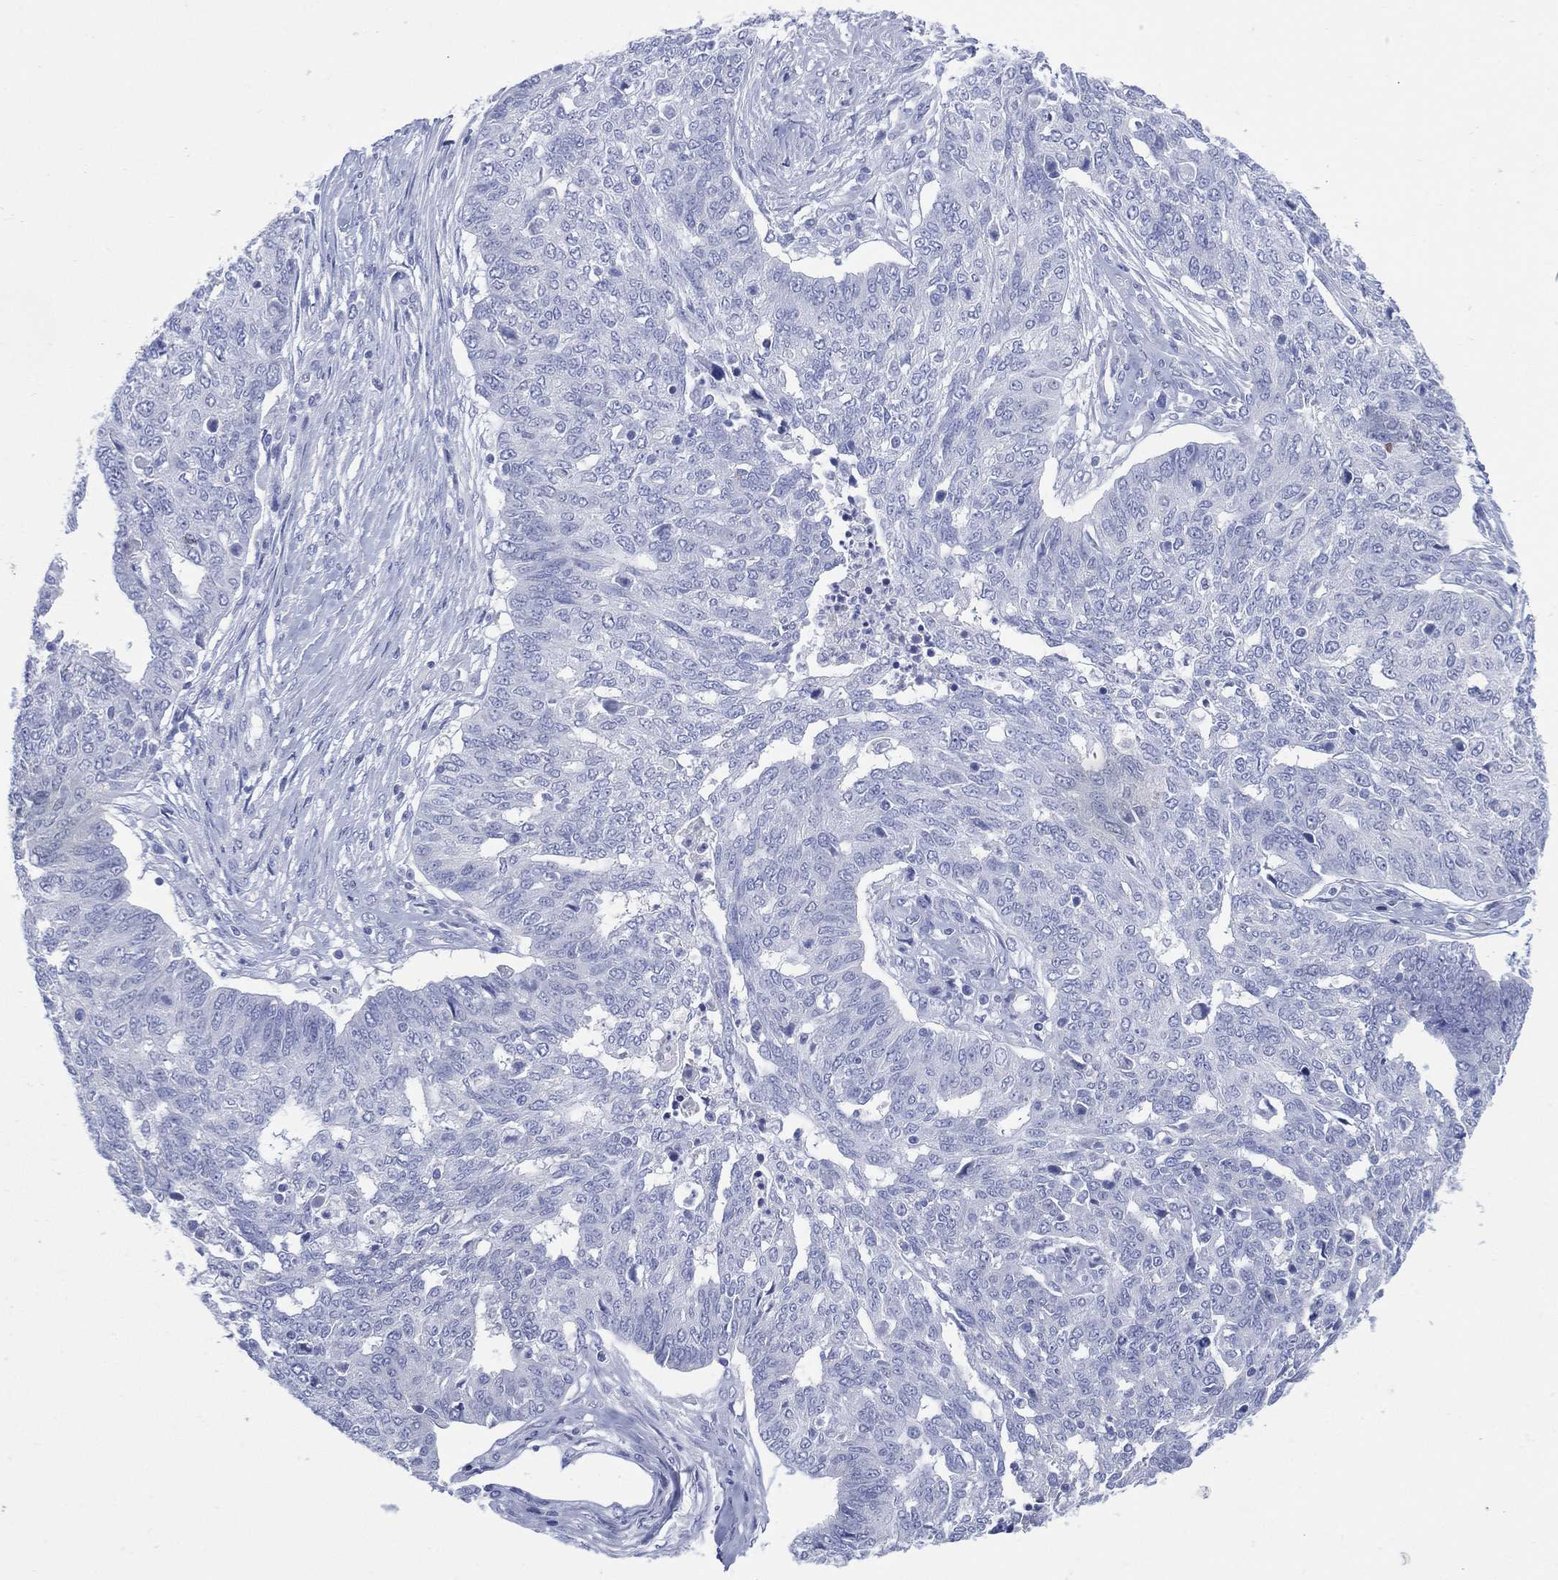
{"staining": {"intensity": "negative", "quantity": "none", "location": "none"}, "tissue": "ovarian cancer", "cell_type": "Tumor cells", "image_type": "cancer", "snomed": [{"axis": "morphology", "description": "Cystadenocarcinoma, serous, NOS"}, {"axis": "topography", "description": "Ovary"}], "caption": "Ovarian cancer (serous cystadenocarcinoma) stained for a protein using IHC displays no expression tumor cells.", "gene": "LRRD1", "patient": {"sex": "female", "age": 67}}